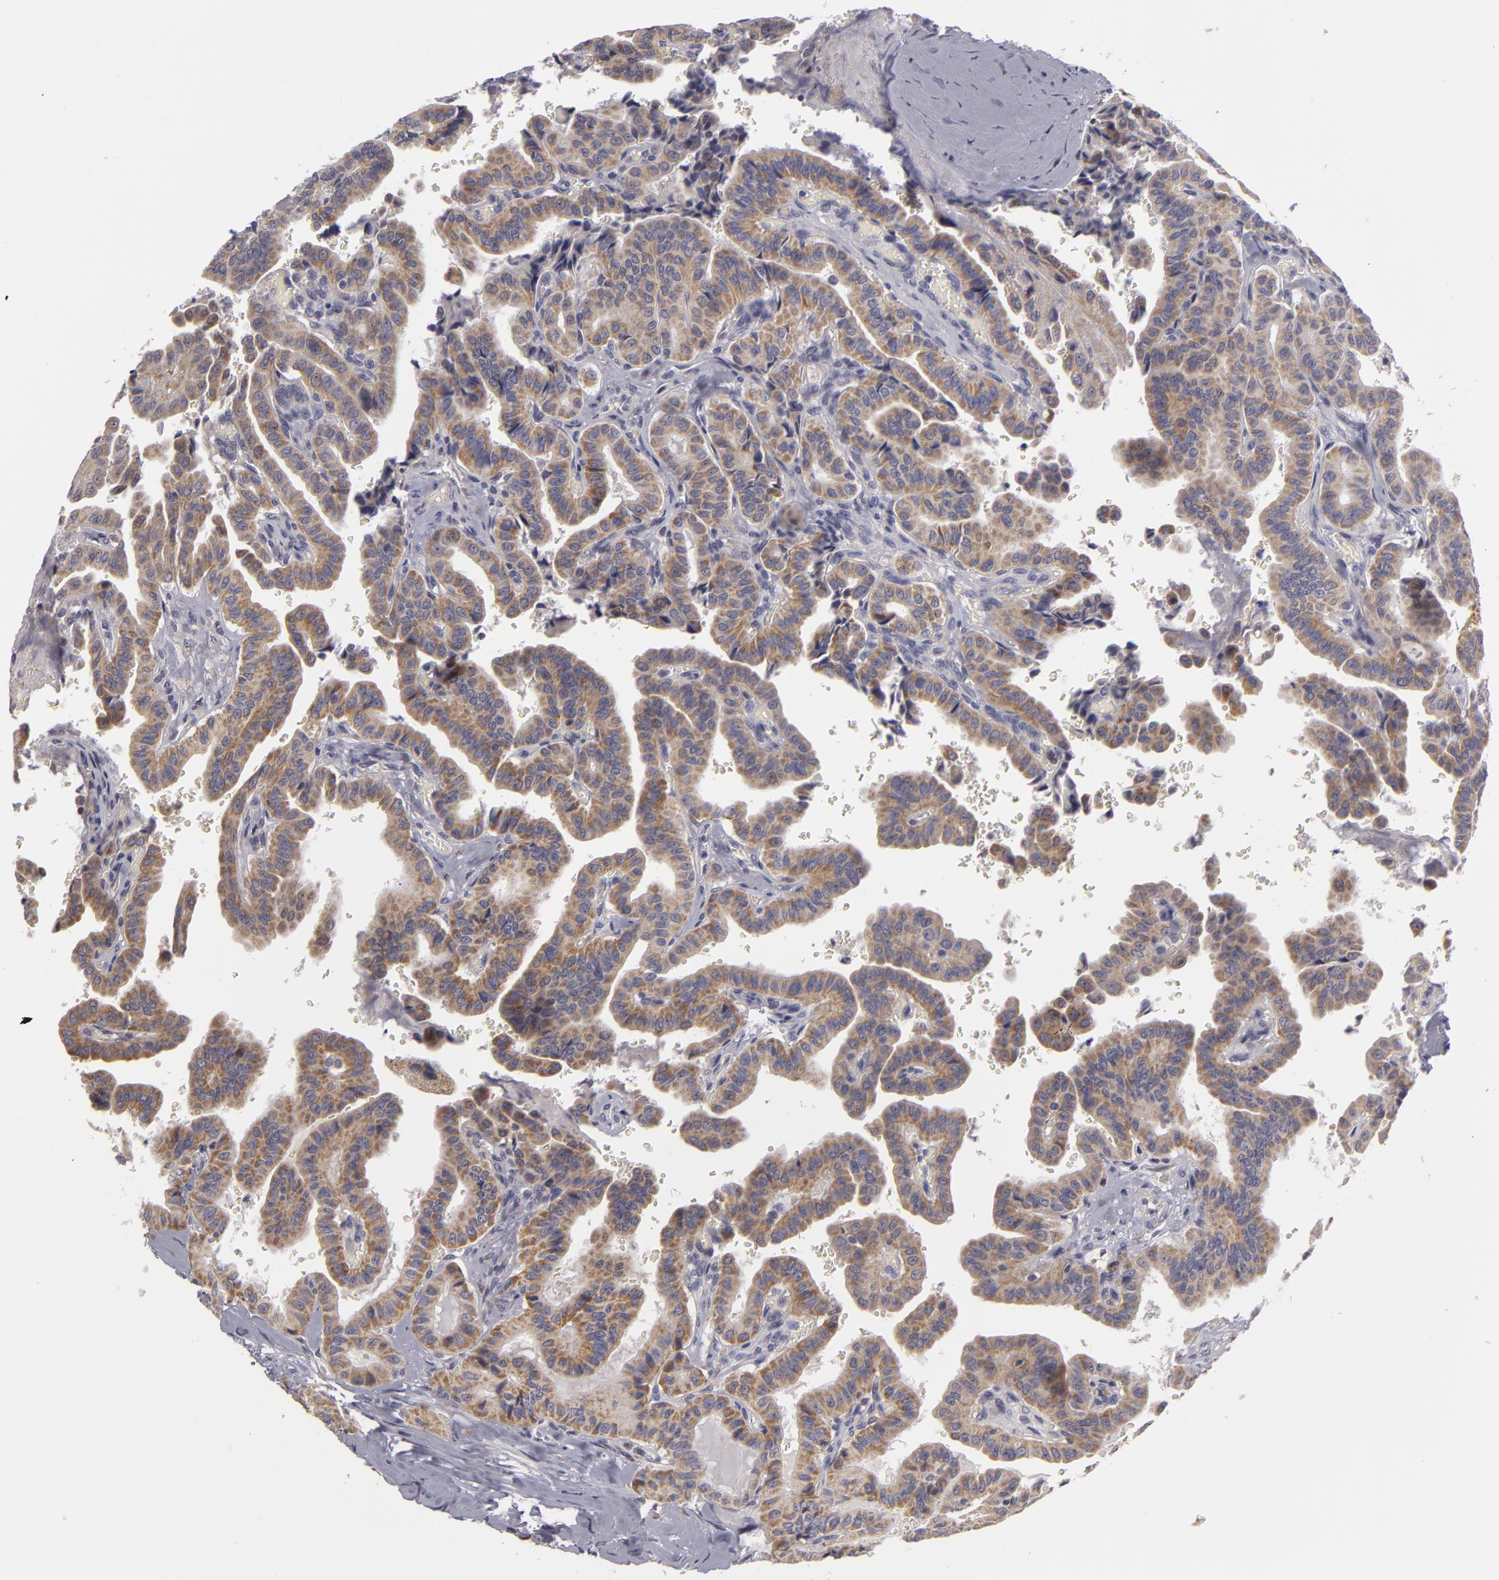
{"staining": {"intensity": "weak", "quantity": ">75%", "location": "cytoplasmic/membranous"}, "tissue": "thyroid cancer", "cell_type": "Tumor cells", "image_type": "cancer", "snomed": [{"axis": "morphology", "description": "Papillary adenocarcinoma, NOS"}, {"axis": "topography", "description": "Thyroid gland"}], "caption": "Weak cytoplasmic/membranous protein staining is seen in approximately >75% of tumor cells in thyroid papillary adenocarcinoma. The protein is stained brown, and the nuclei are stained in blue (DAB IHC with brightfield microscopy, high magnification).", "gene": "ATP2B3", "patient": {"sex": "male", "age": 87}}